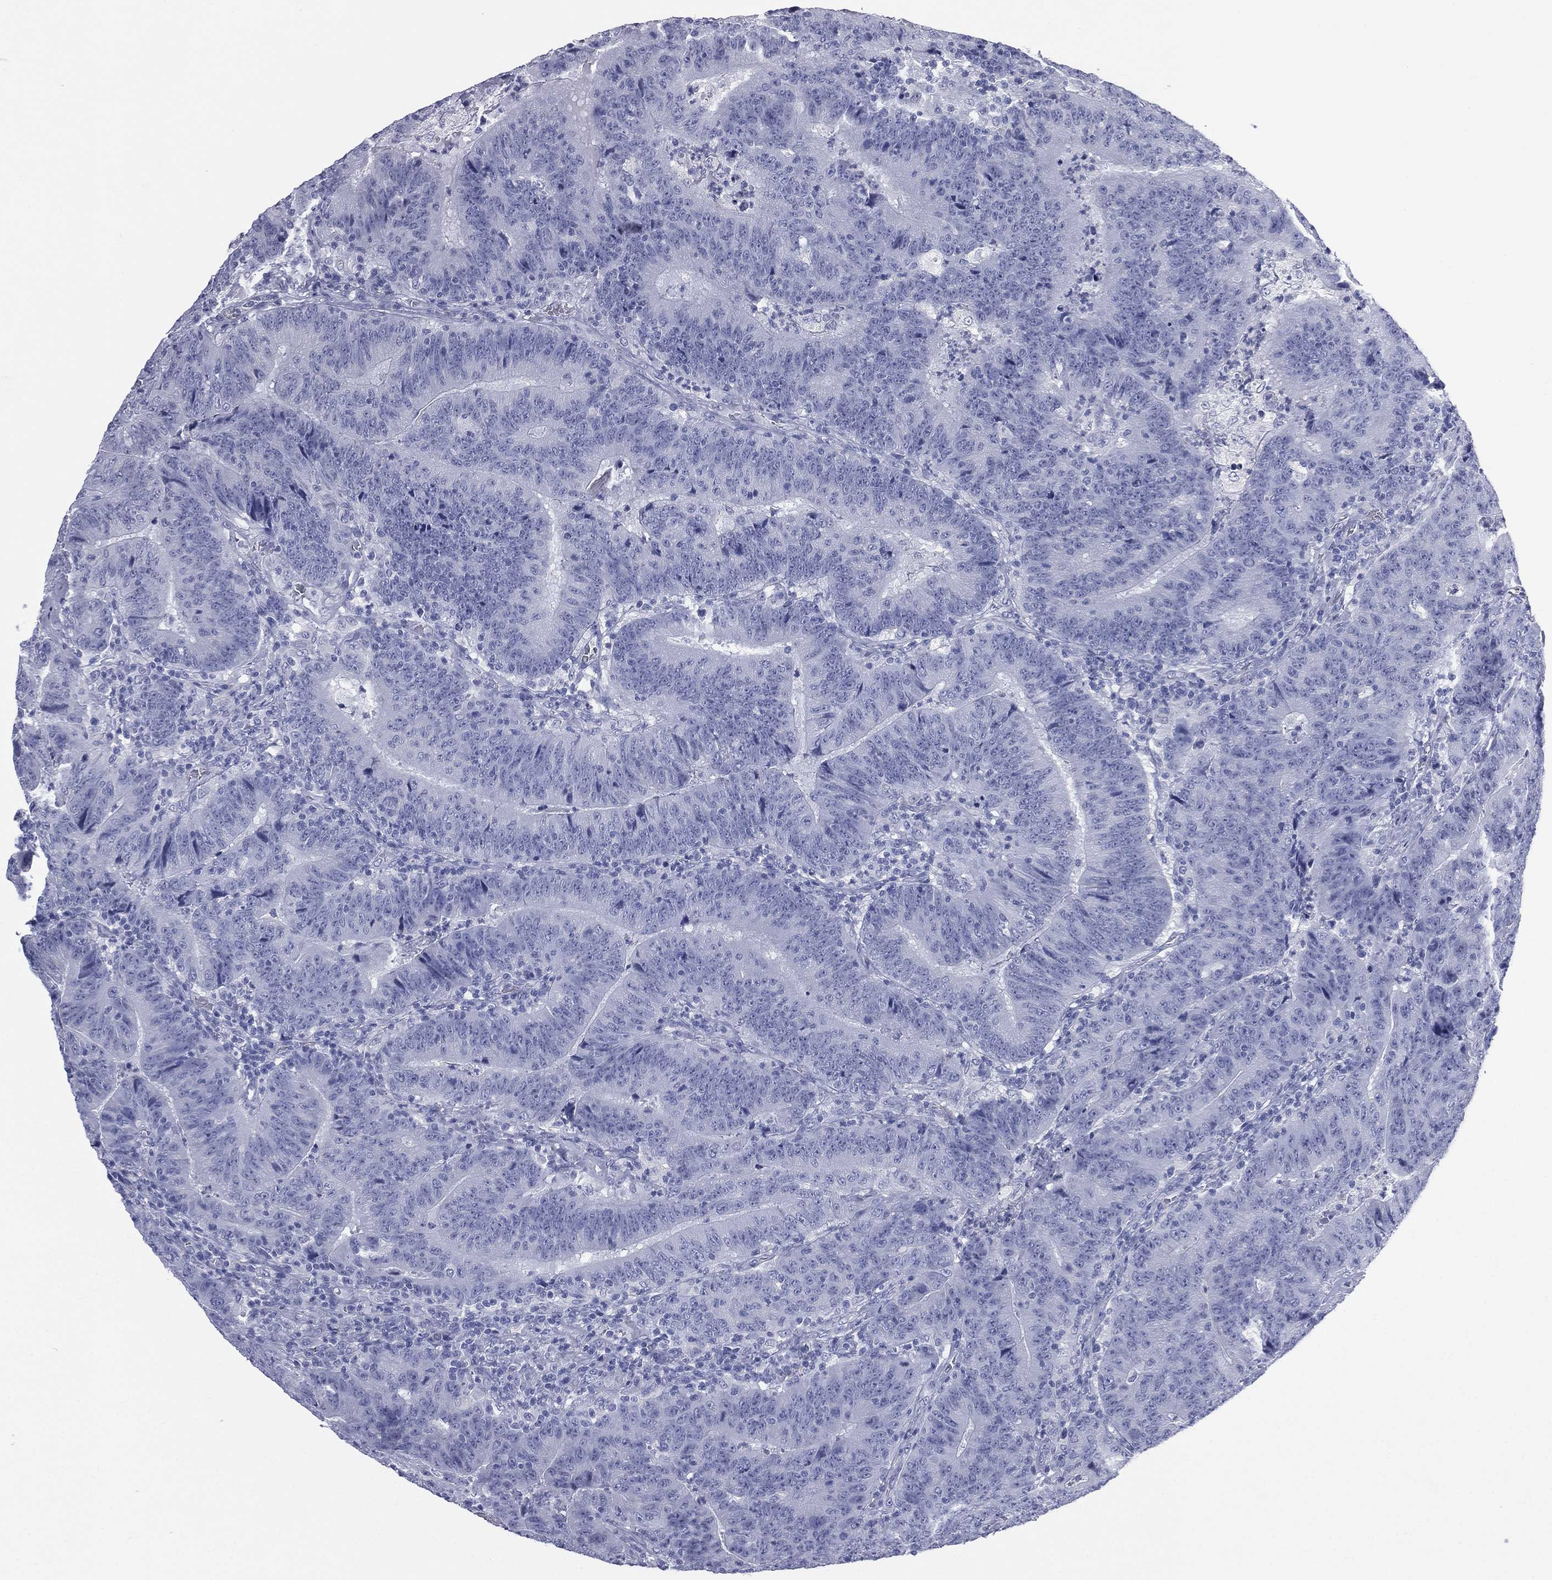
{"staining": {"intensity": "negative", "quantity": "none", "location": "none"}, "tissue": "colorectal cancer", "cell_type": "Tumor cells", "image_type": "cancer", "snomed": [{"axis": "morphology", "description": "Adenocarcinoma, NOS"}, {"axis": "topography", "description": "Colon"}], "caption": "Immunohistochemistry image of neoplastic tissue: colorectal cancer (adenocarcinoma) stained with DAB reveals no significant protein positivity in tumor cells.", "gene": "MLN", "patient": {"sex": "female", "age": 75}}